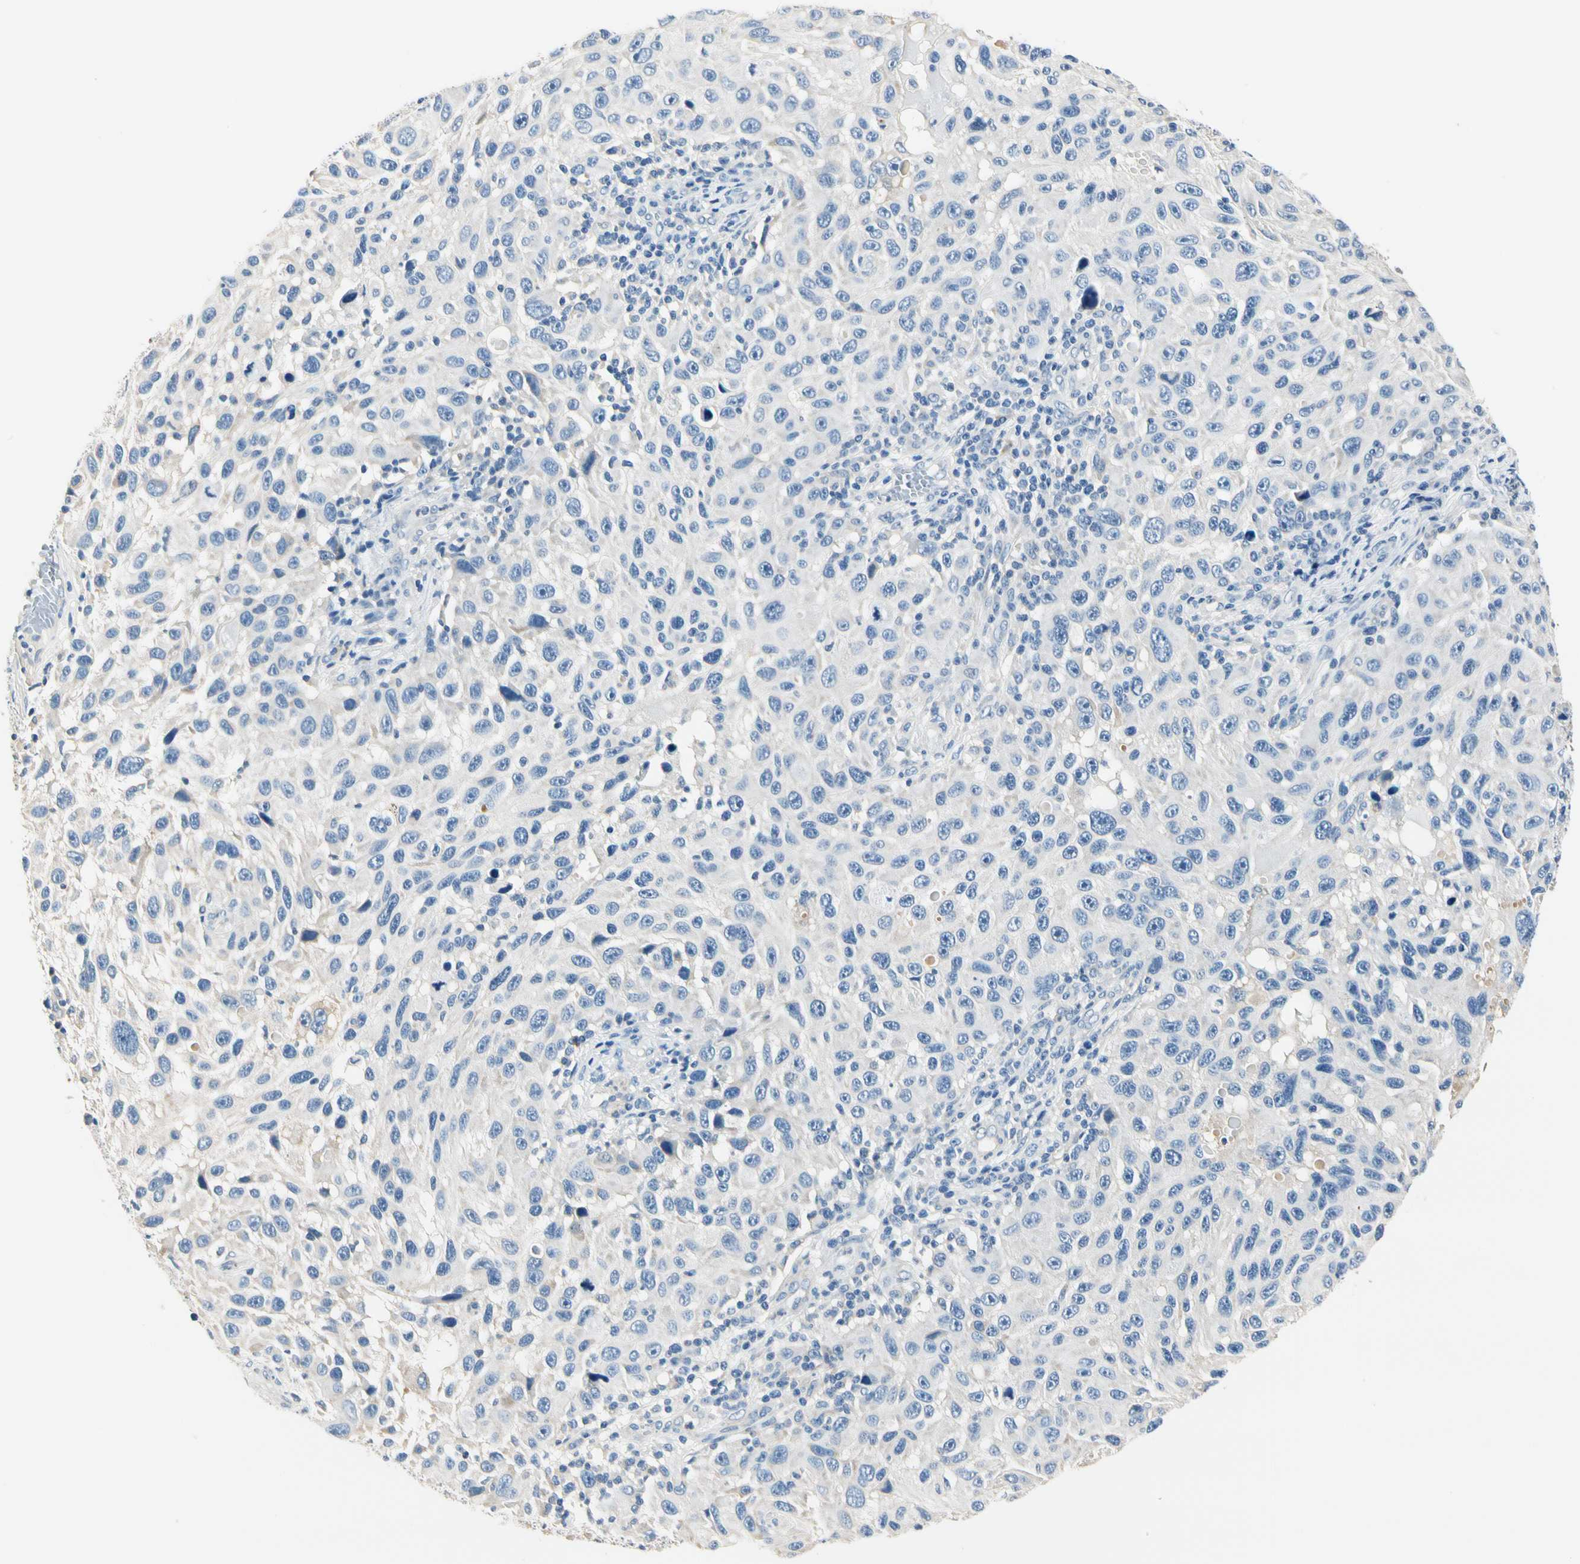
{"staining": {"intensity": "negative", "quantity": "none", "location": "none"}, "tissue": "melanoma", "cell_type": "Tumor cells", "image_type": "cancer", "snomed": [{"axis": "morphology", "description": "Malignant melanoma, NOS"}, {"axis": "topography", "description": "Skin"}], "caption": "A photomicrograph of human melanoma is negative for staining in tumor cells.", "gene": "TGFBR3", "patient": {"sex": "male", "age": 53}}